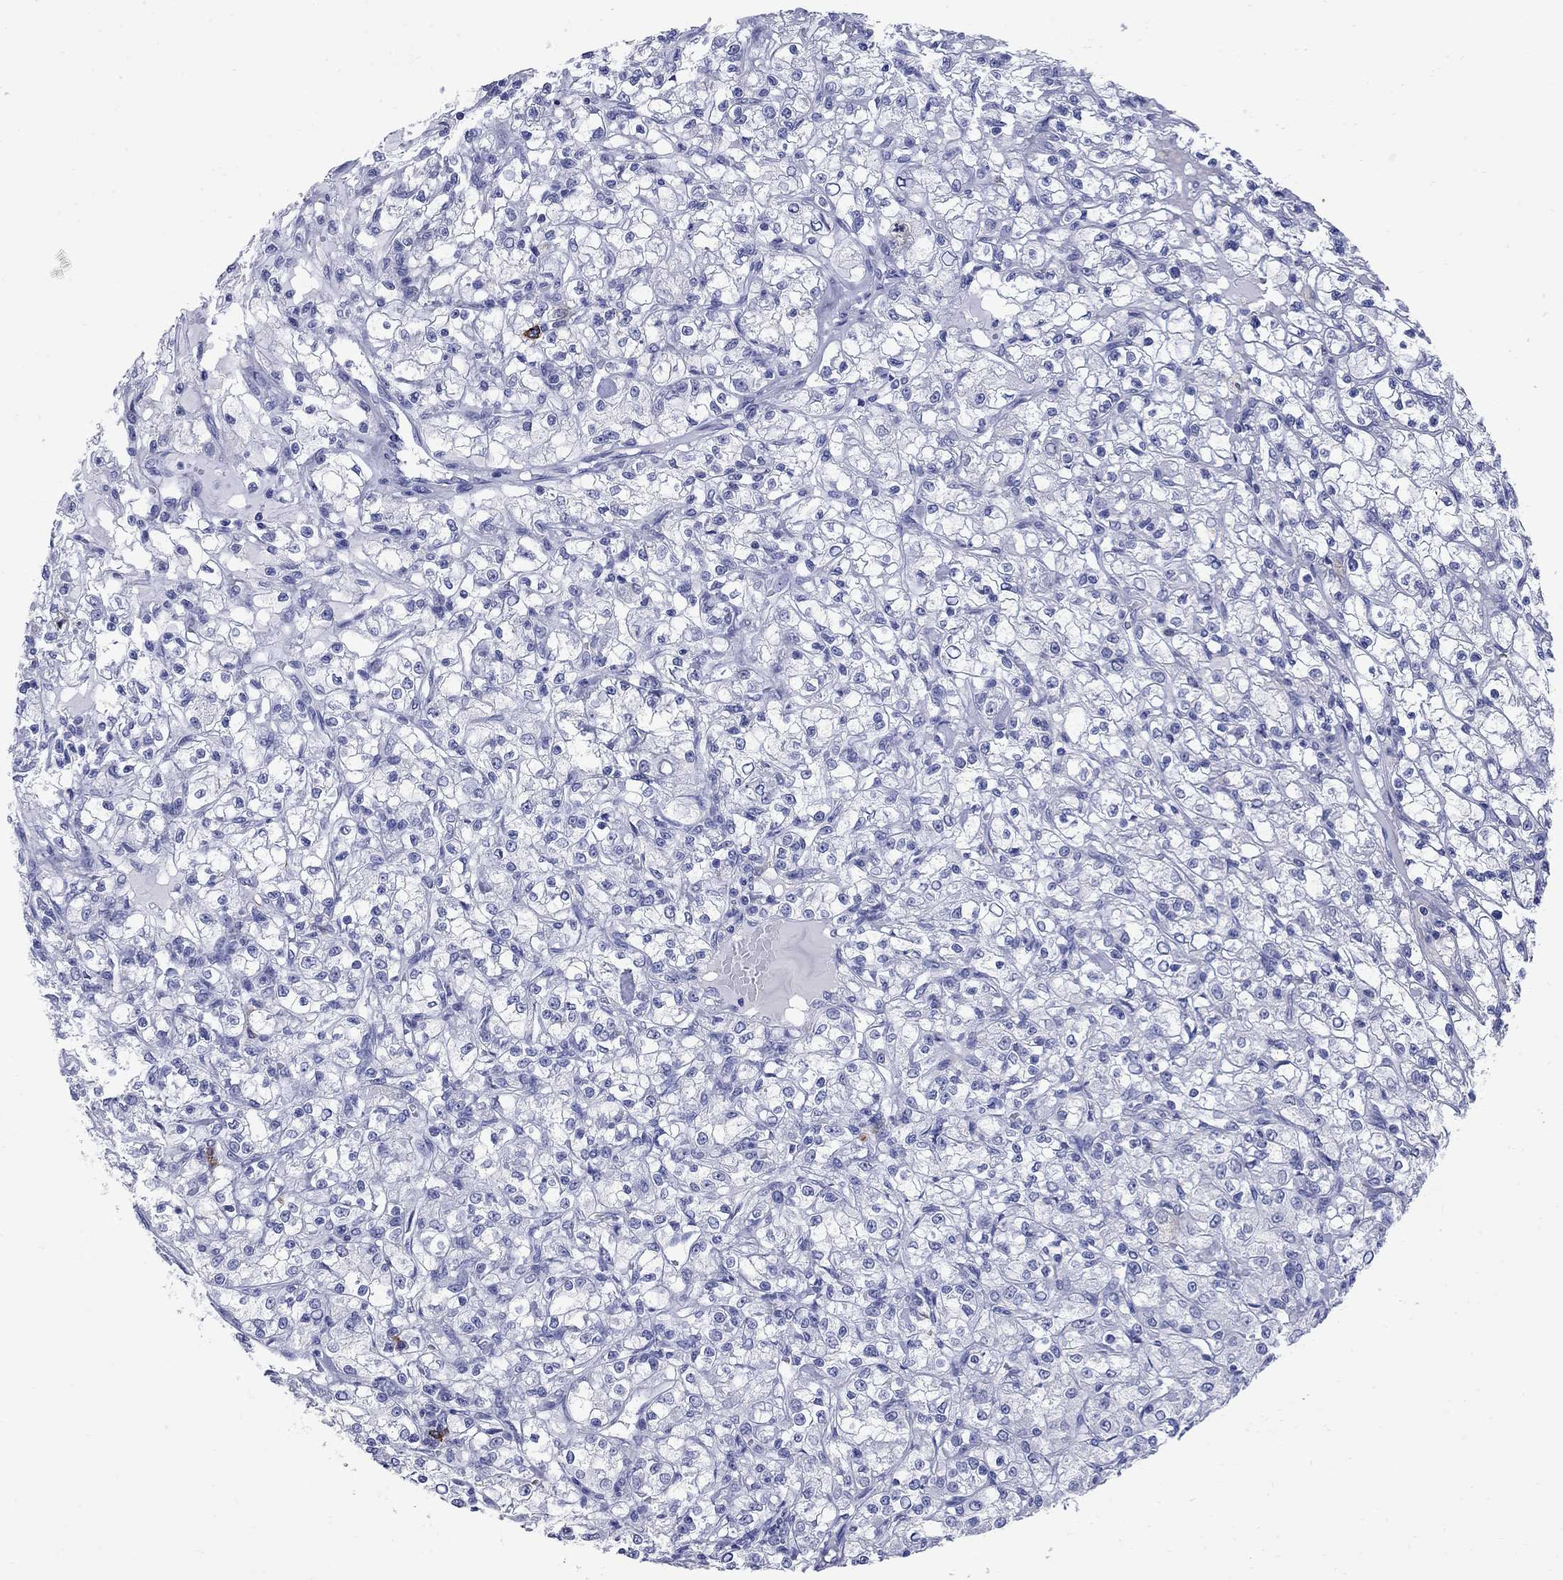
{"staining": {"intensity": "negative", "quantity": "none", "location": "none"}, "tissue": "renal cancer", "cell_type": "Tumor cells", "image_type": "cancer", "snomed": [{"axis": "morphology", "description": "Adenocarcinoma, NOS"}, {"axis": "topography", "description": "Kidney"}], "caption": "High power microscopy histopathology image of an immunohistochemistry histopathology image of renal cancer, revealing no significant staining in tumor cells.", "gene": "TACC3", "patient": {"sex": "female", "age": 59}}